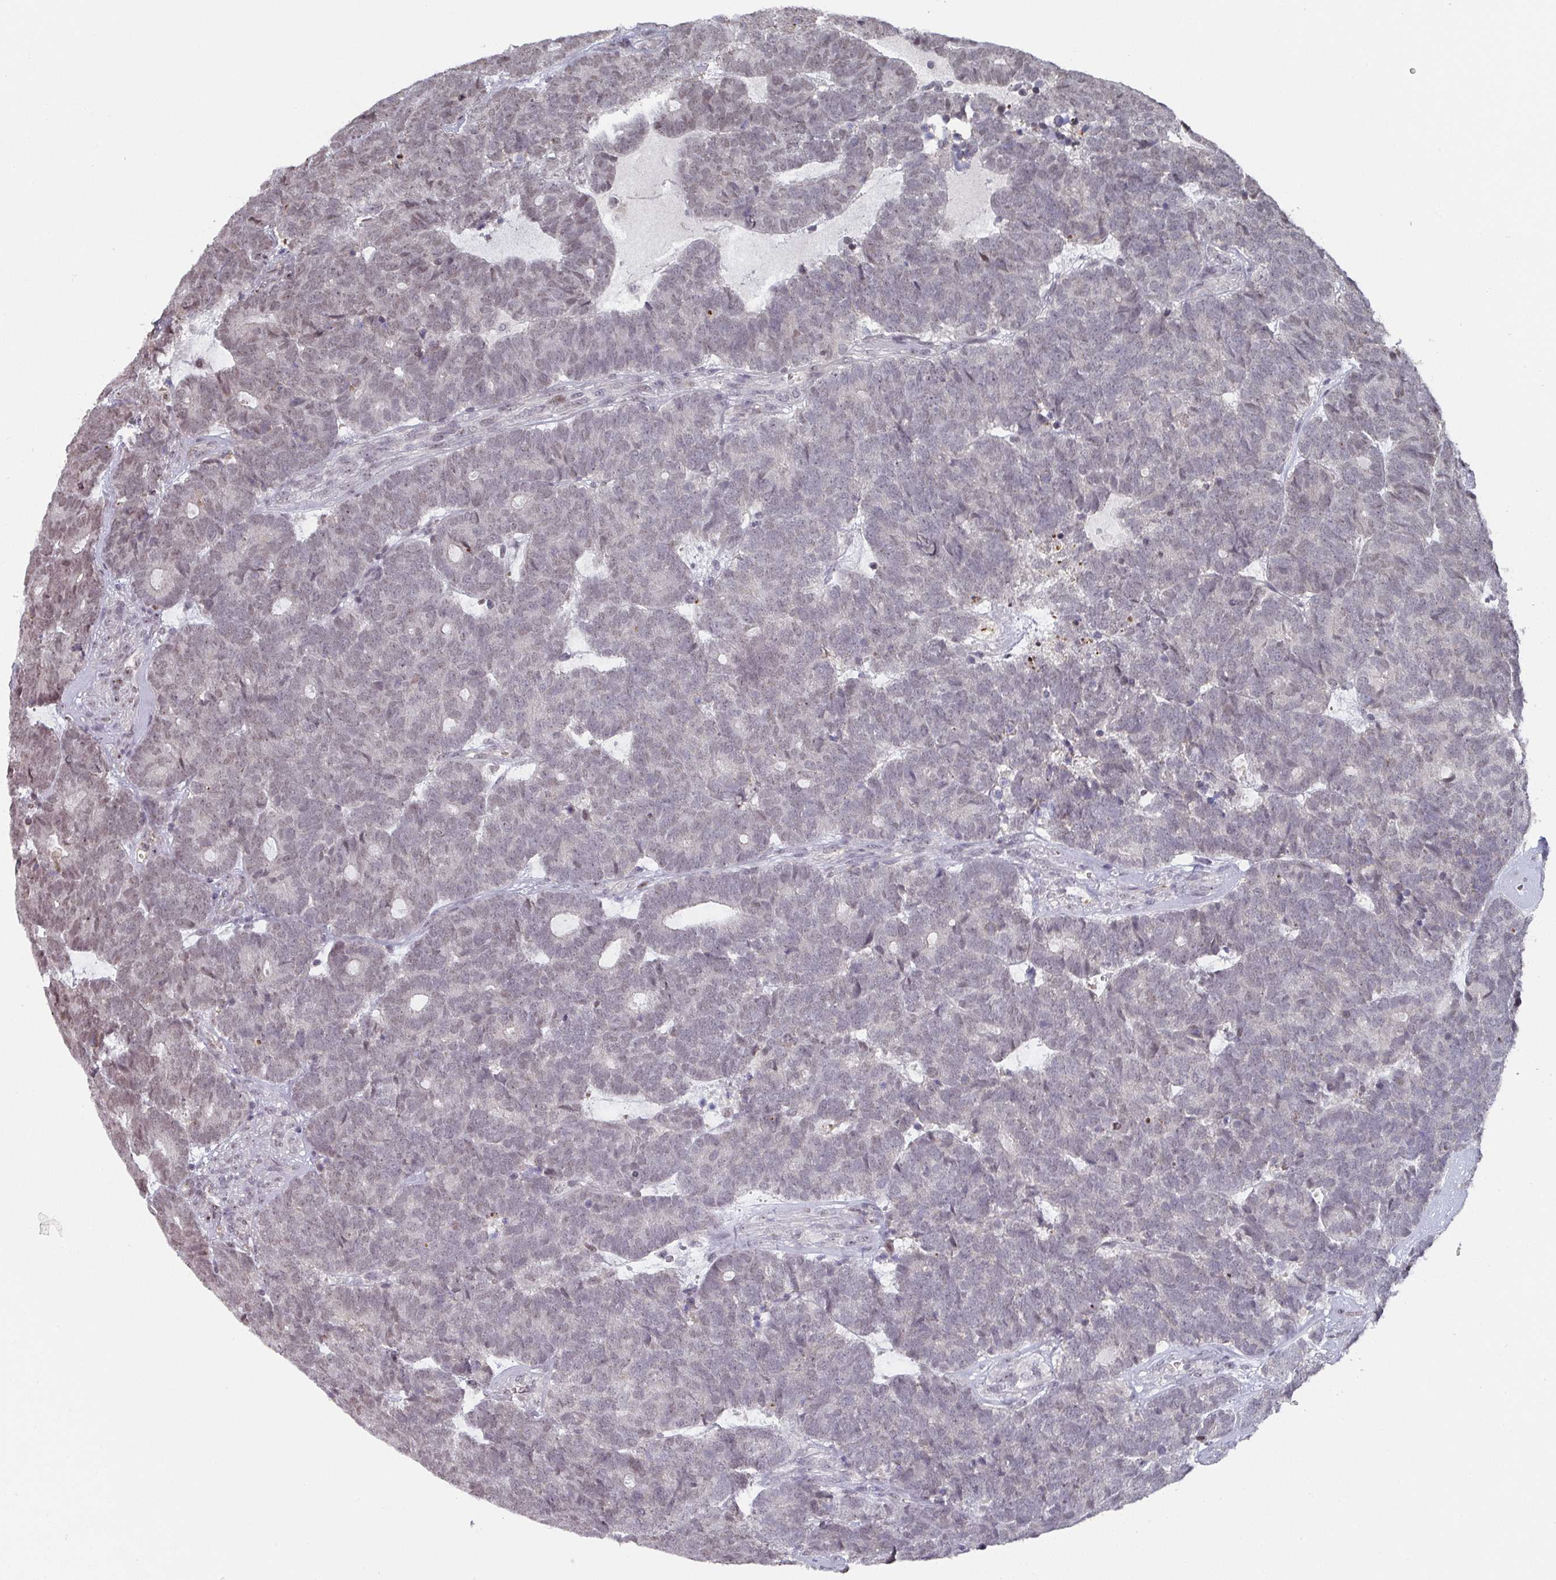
{"staining": {"intensity": "weak", "quantity": "25%-75%", "location": "nuclear"}, "tissue": "head and neck cancer", "cell_type": "Tumor cells", "image_type": "cancer", "snomed": [{"axis": "morphology", "description": "Adenocarcinoma, NOS"}, {"axis": "topography", "description": "Head-Neck"}], "caption": "A high-resolution histopathology image shows IHC staining of adenocarcinoma (head and neck), which reveals weak nuclear expression in approximately 25%-75% of tumor cells.", "gene": "ZNF654", "patient": {"sex": "female", "age": 81}}